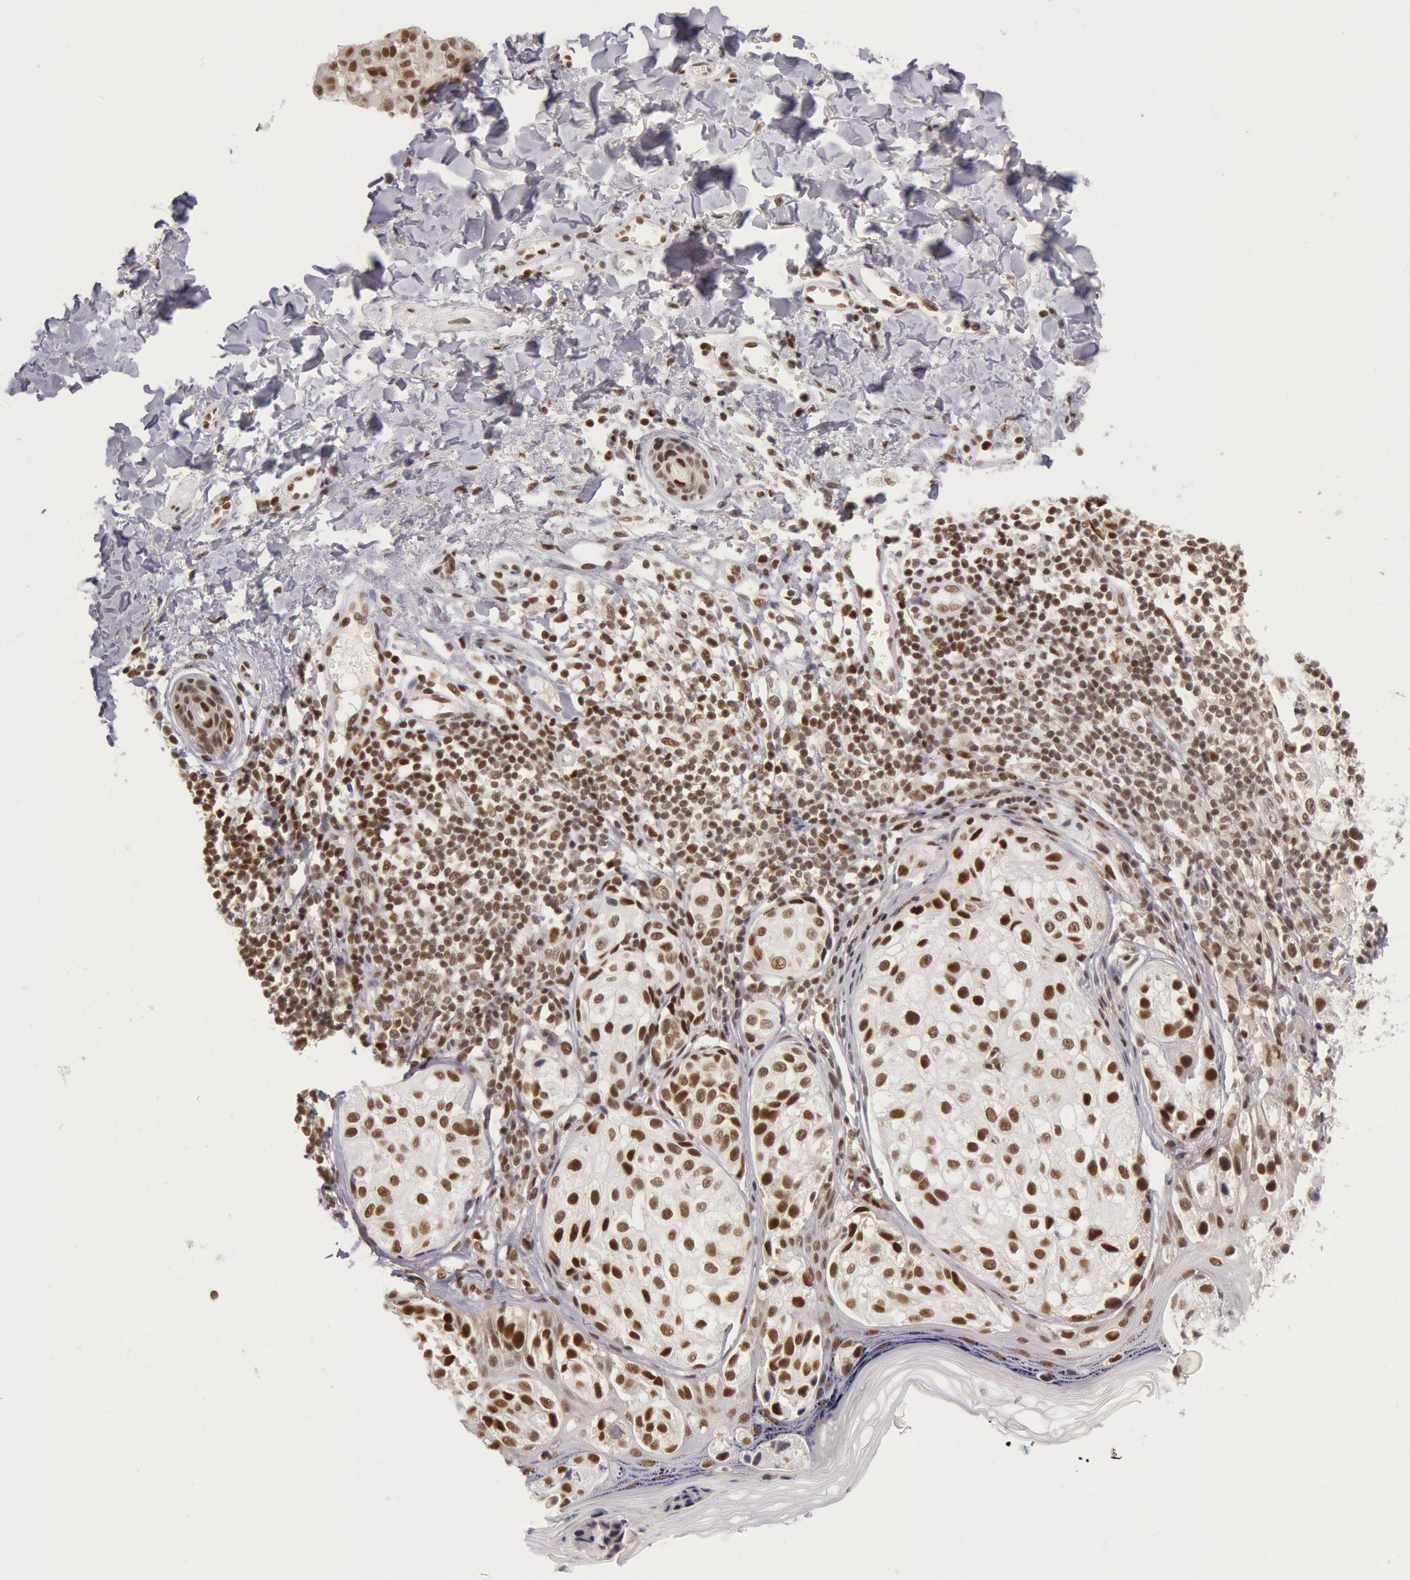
{"staining": {"intensity": "strong", "quantity": ">75%", "location": "nuclear"}, "tissue": "melanoma", "cell_type": "Tumor cells", "image_type": "cancer", "snomed": [{"axis": "morphology", "description": "Malignant melanoma, NOS"}, {"axis": "topography", "description": "Skin"}], "caption": "About >75% of tumor cells in melanoma exhibit strong nuclear protein expression as visualized by brown immunohistochemical staining.", "gene": "ESS2", "patient": {"sex": "male", "age": 23}}